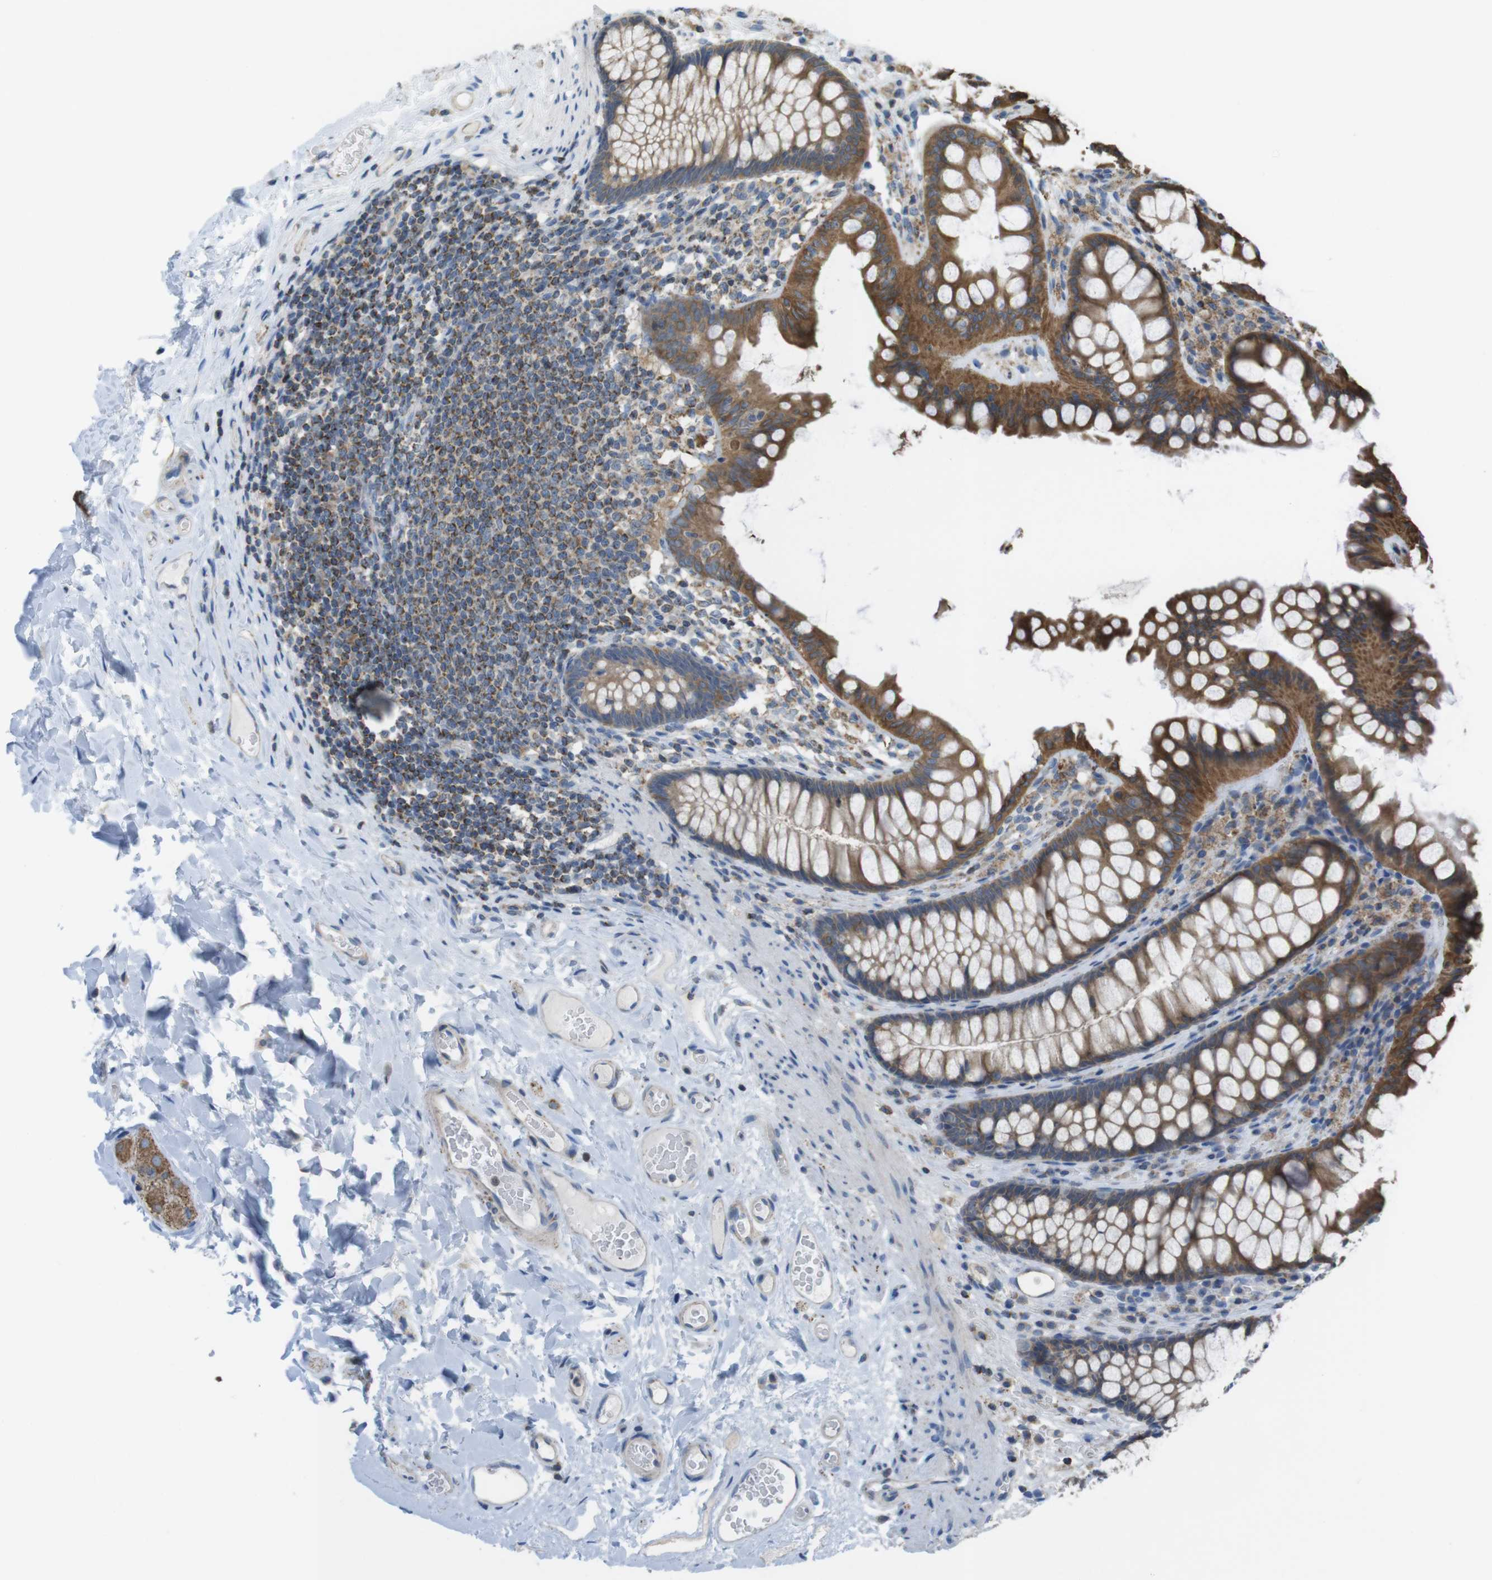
{"staining": {"intensity": "negative", "quantity": "none", "location": "none"}, "tissue": "colon", "cell_type": "Endothelial cells", "image_type": "normal", "snomed": [{"axis": "morphology", "description": "Normal tissue, NOS"}, {"axis": "topography", "description": "Colon"}], "caption": "IHC photomicrograph of normal human colon stained for a protein (brown), which shows no staining in endothelial cells. (Brightfield microscopy of DAB (3,3'-diaminobenzidine) immunohistochemistry (IHC) at high magnification).", "gene": "GRIK1", "patient": {"sex": "female", "age": 55}}